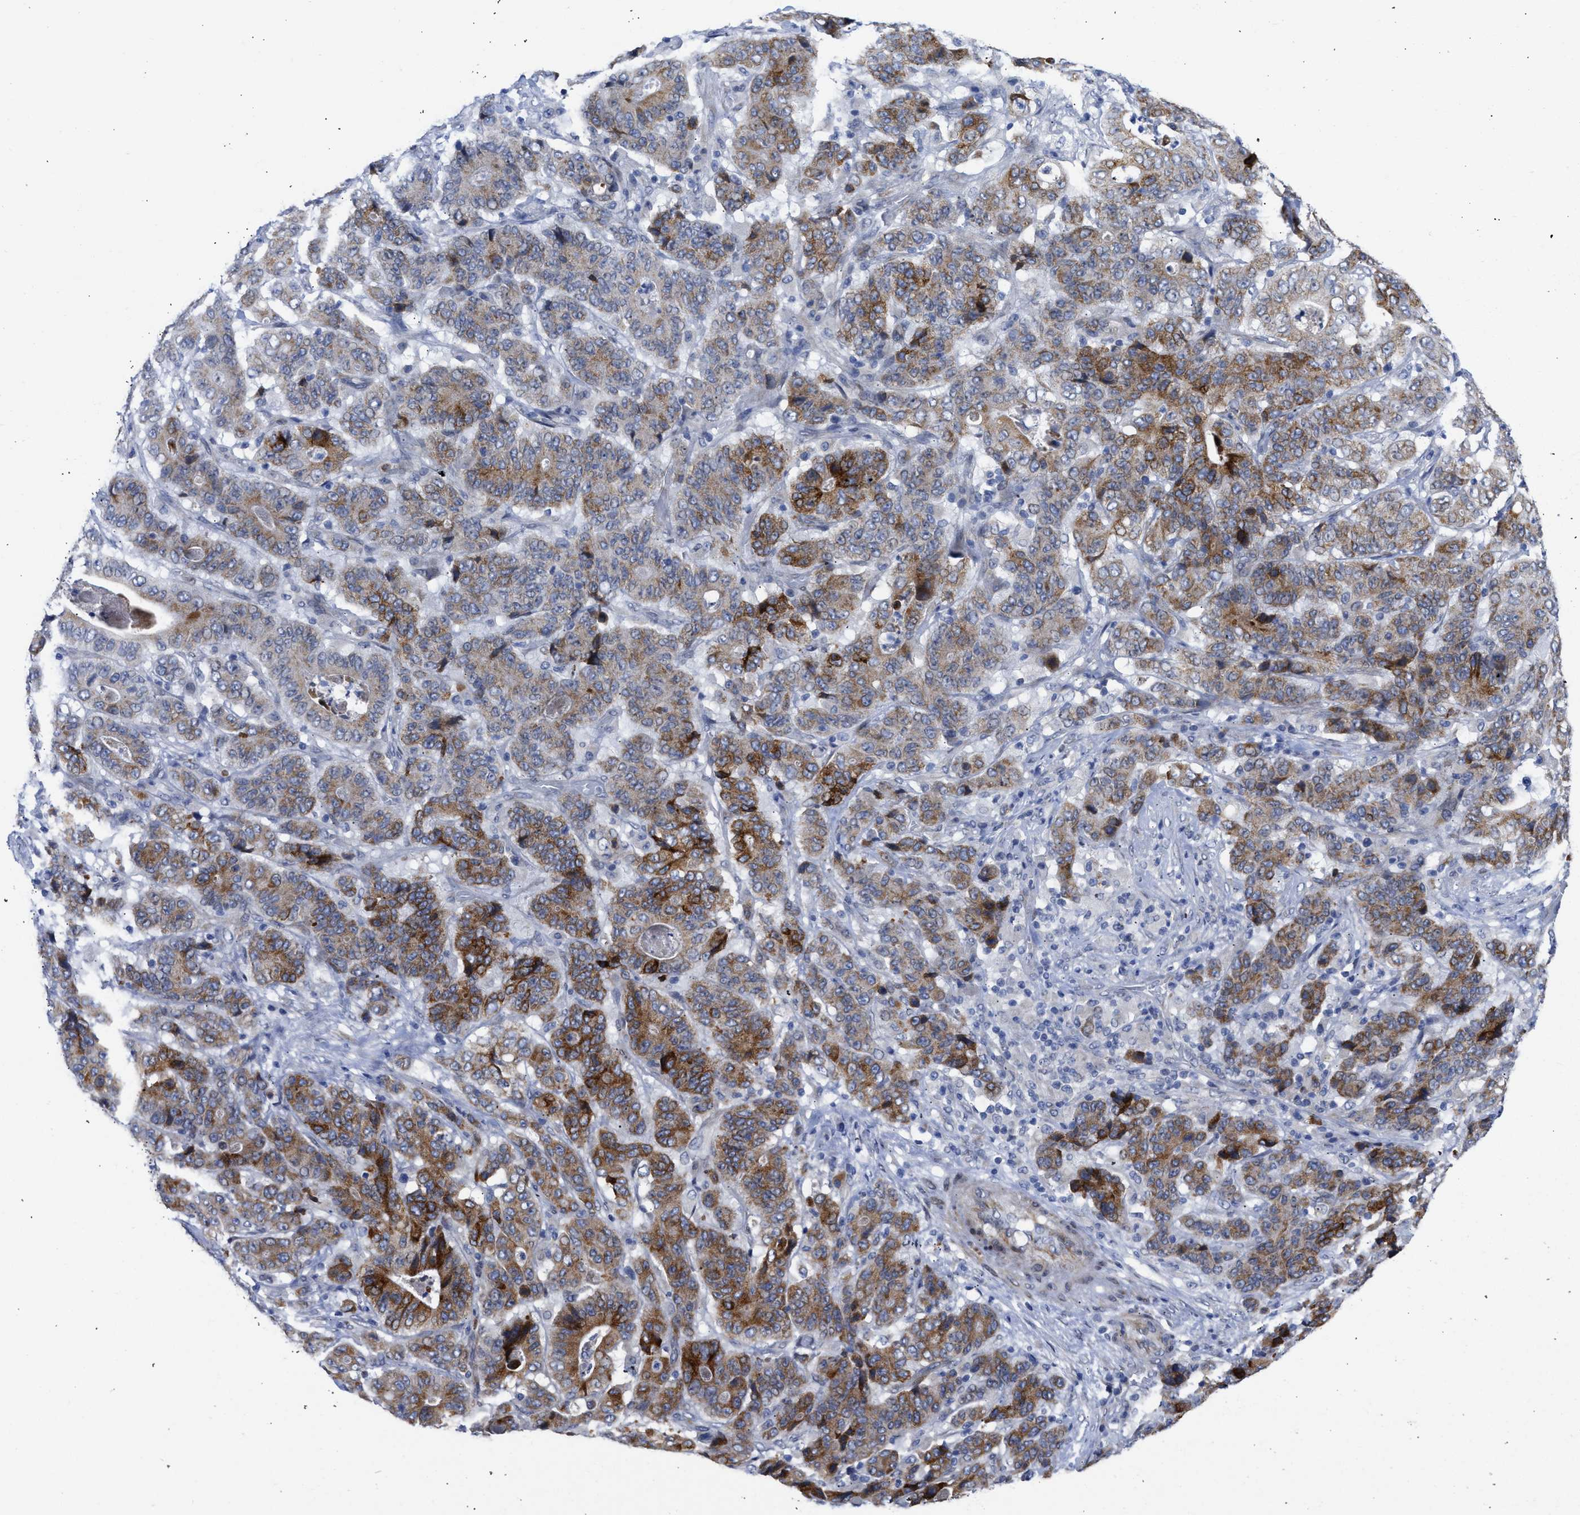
{"staining": {"intensity": "strong", "quantity": ">75%", "location": "cytoplasmic/membranous"}, "tissue": "stomach cancer", "cell_type": "Tumor cells", "image_type": "cancer", "snomed": [{"axis": "morphology", "description": "Adenocarcinoma, NOS"}, {"axis": "topography", "description": "Stomach"}], "caption": "High-magnification brightfield microscopy of adenocarcinoma (stomach) stained with DAB (brown) and counterstained with hematoxylin (blue). tumor cells exhibit strong cytoplasmic/membranous expression is present in about>75% of cells.", "gene": "NUP35", "patient": {"sex": "female", "age": 73}}